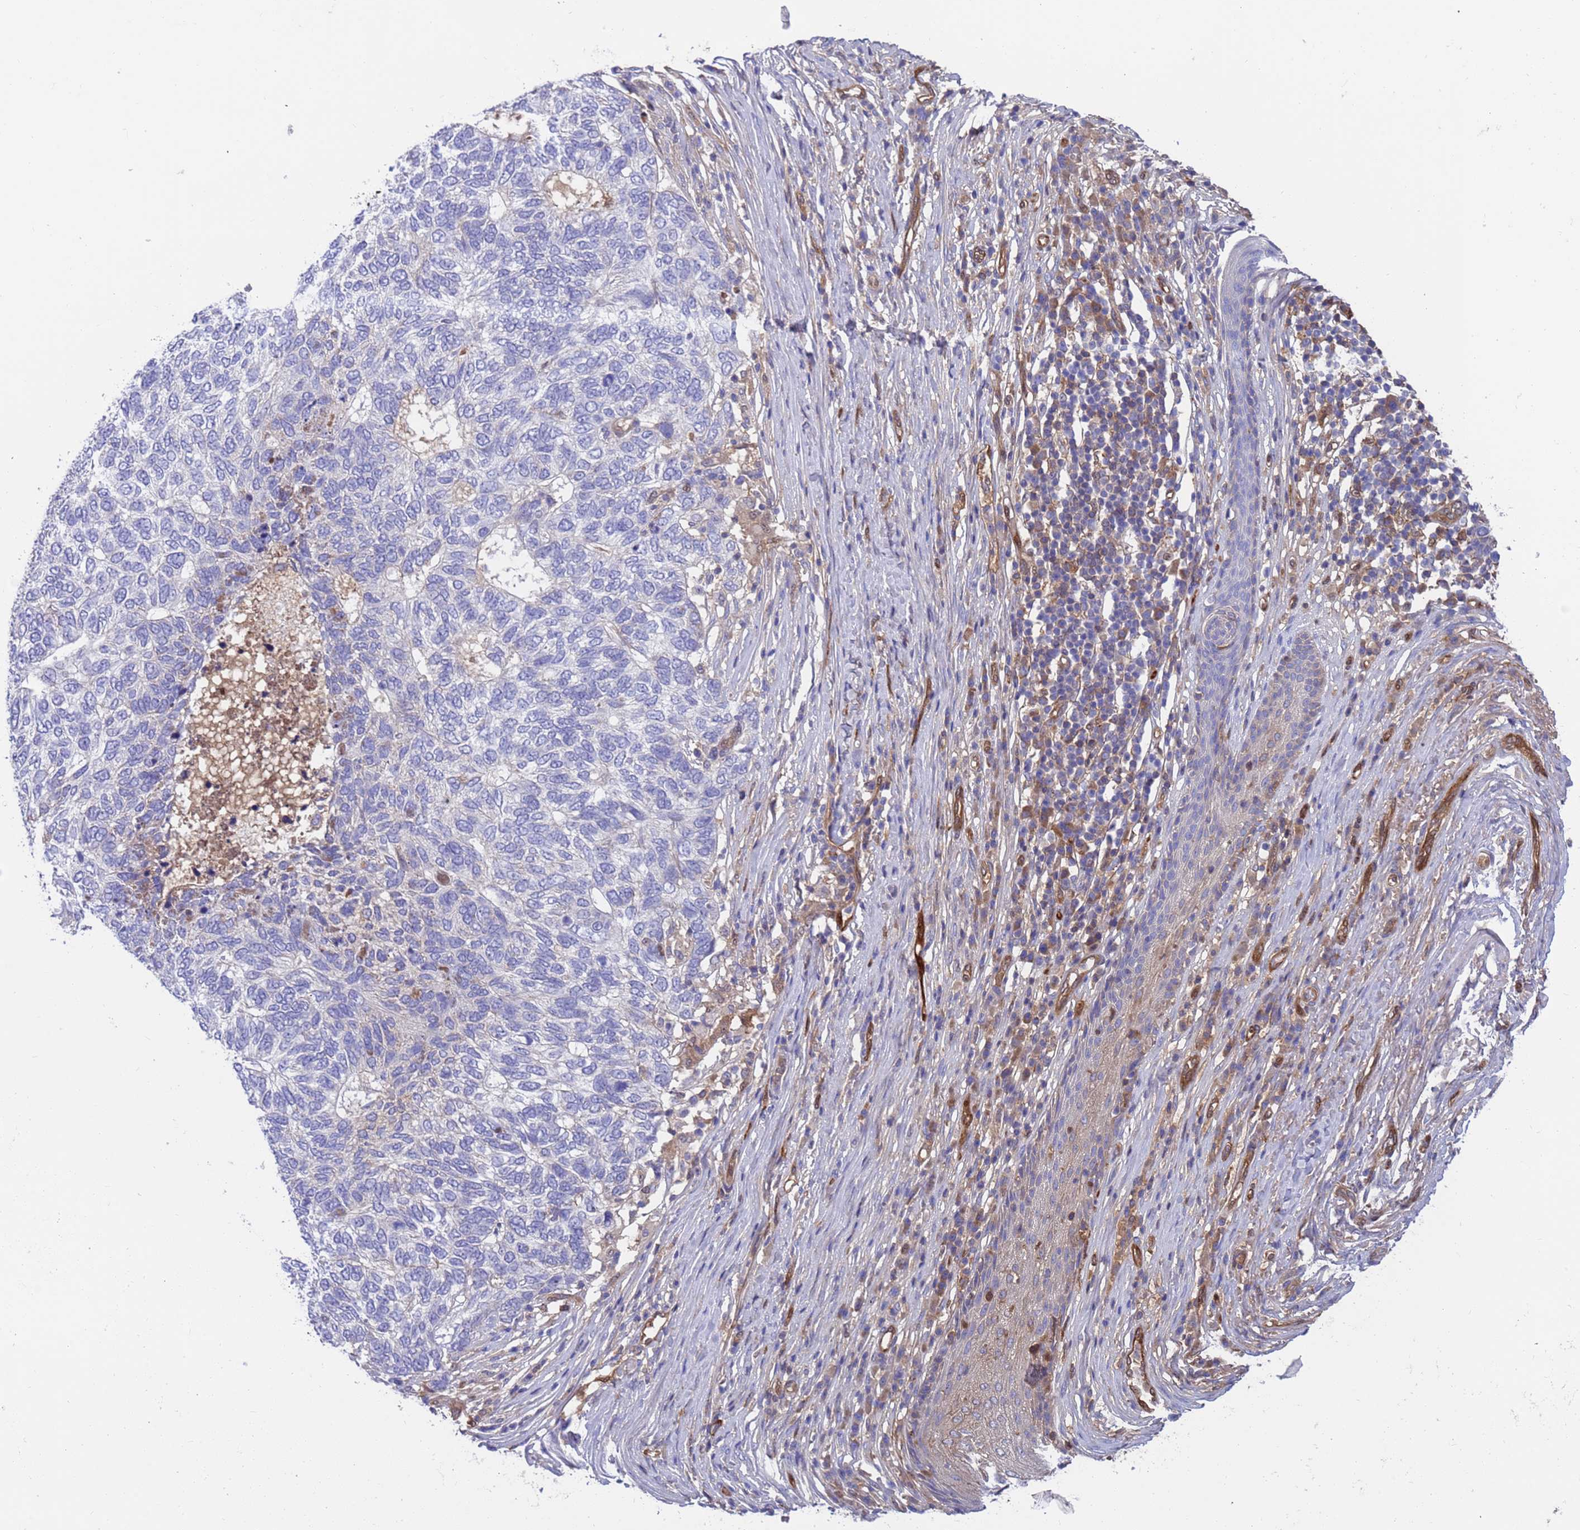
{"staining": {"intensity": "negative", "quantity": "none", "location": "none"}, "tissue": "skin cancer", "cell_type": "Tumor cells", "image_type": "cancer", "snomed": [{"axis": "morphology", "description": "Basal cell carcinoma"}, {"axis": "topography", "description": "Skin"}], "caption": "High power microscopy histopathology image of an IHC image of skin basal cell carcinoma, revealing no significant expression in tumor cells.", "gene": "FOXRED1", "patient": {"sex": "female", "age": 65}}